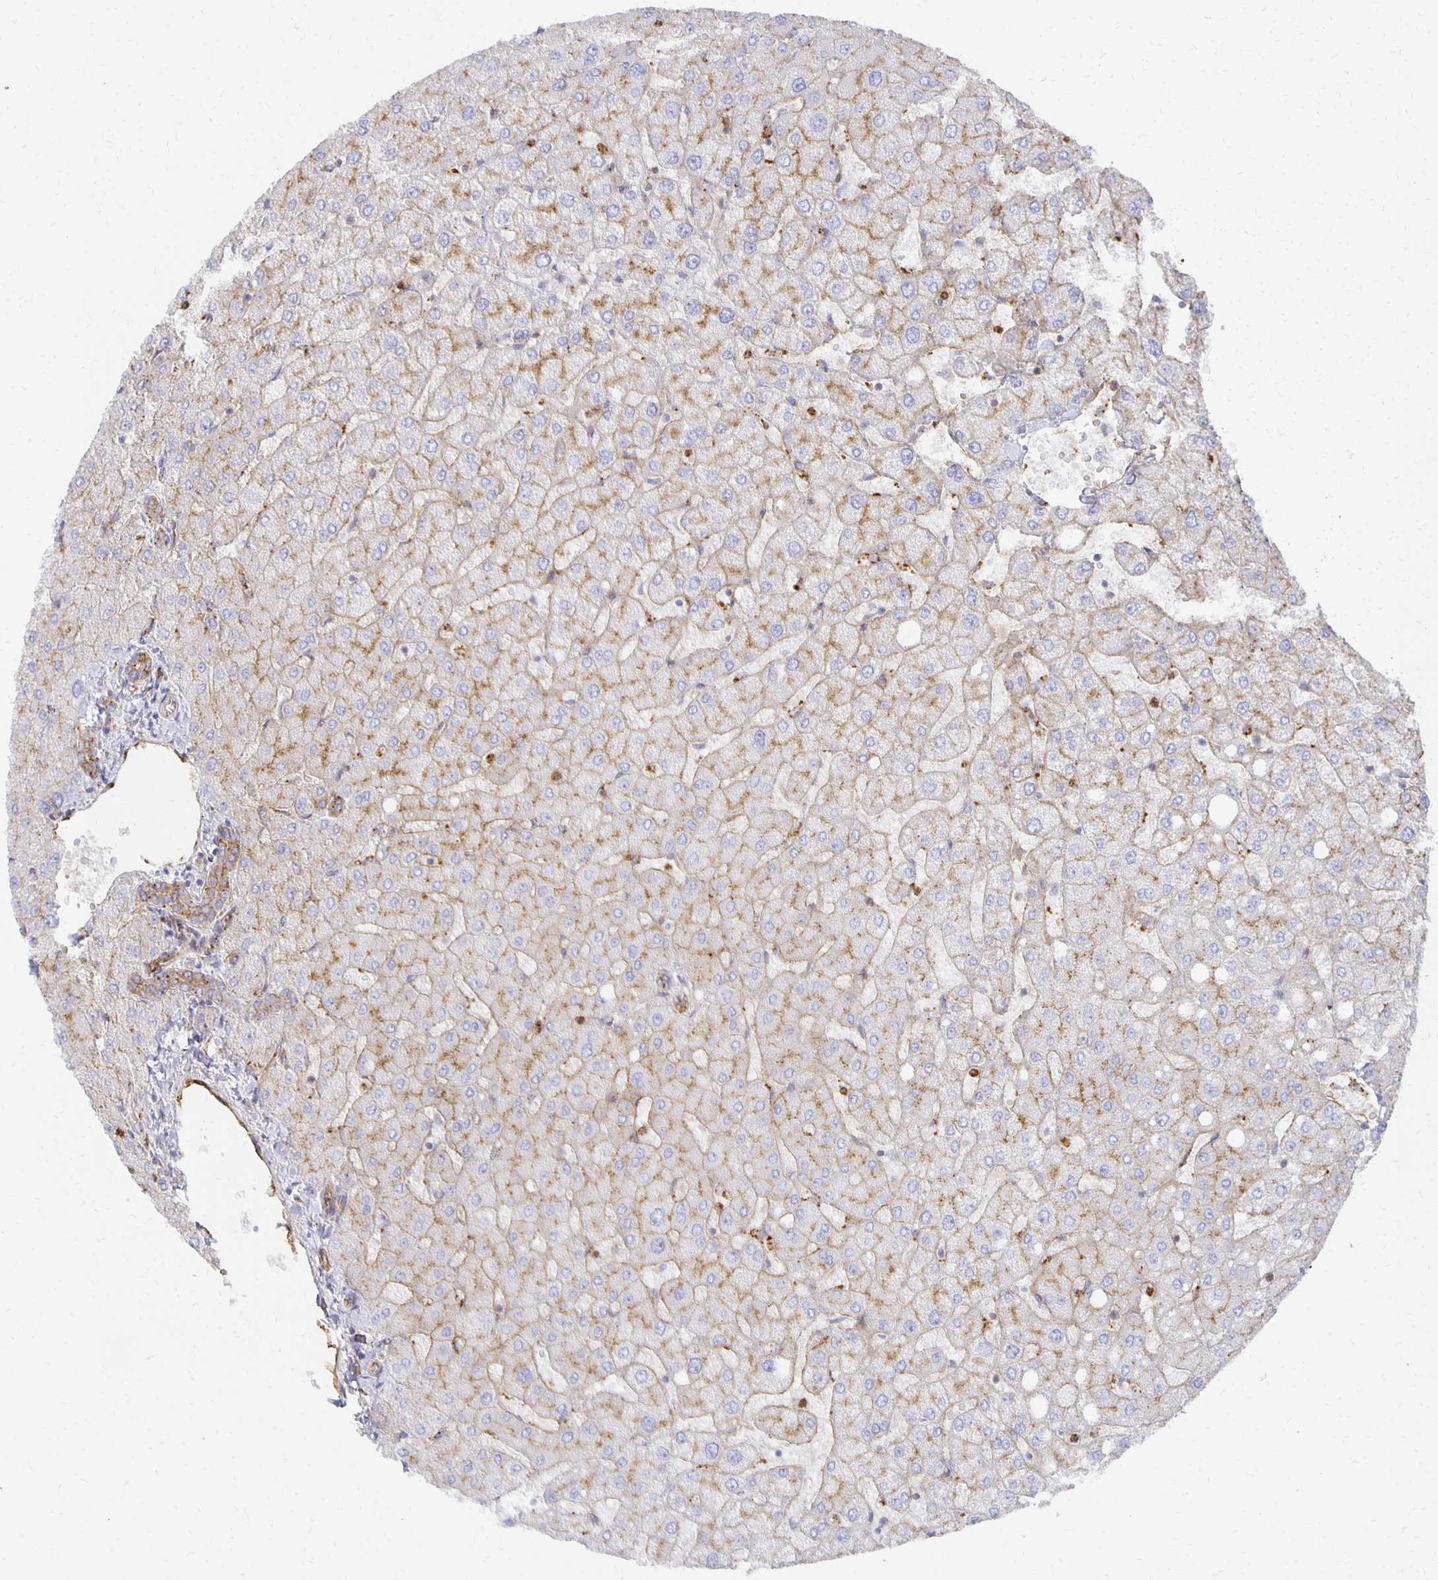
{"staining": {"intensity": "moderate", "quantity": ">75%", "location": "cytoplasmic/membranous"}, "tissue": "liver", "cell_type": "Cholangiocytes", "image_type": "normal", "snomed": [{"axis": "morphology", "description": "Normal tissue, NOS"}, {"axis": "topography", "description": "Liver"}], "caption": "There is medium levels of moderate cytoplasmic/membranous staining in cholangiocytes of normal liver, as demonstrated by immunohistochemical staining (brown color).", "gene": "TAAR1", "patient": {"sex": "female", "age": 54}}